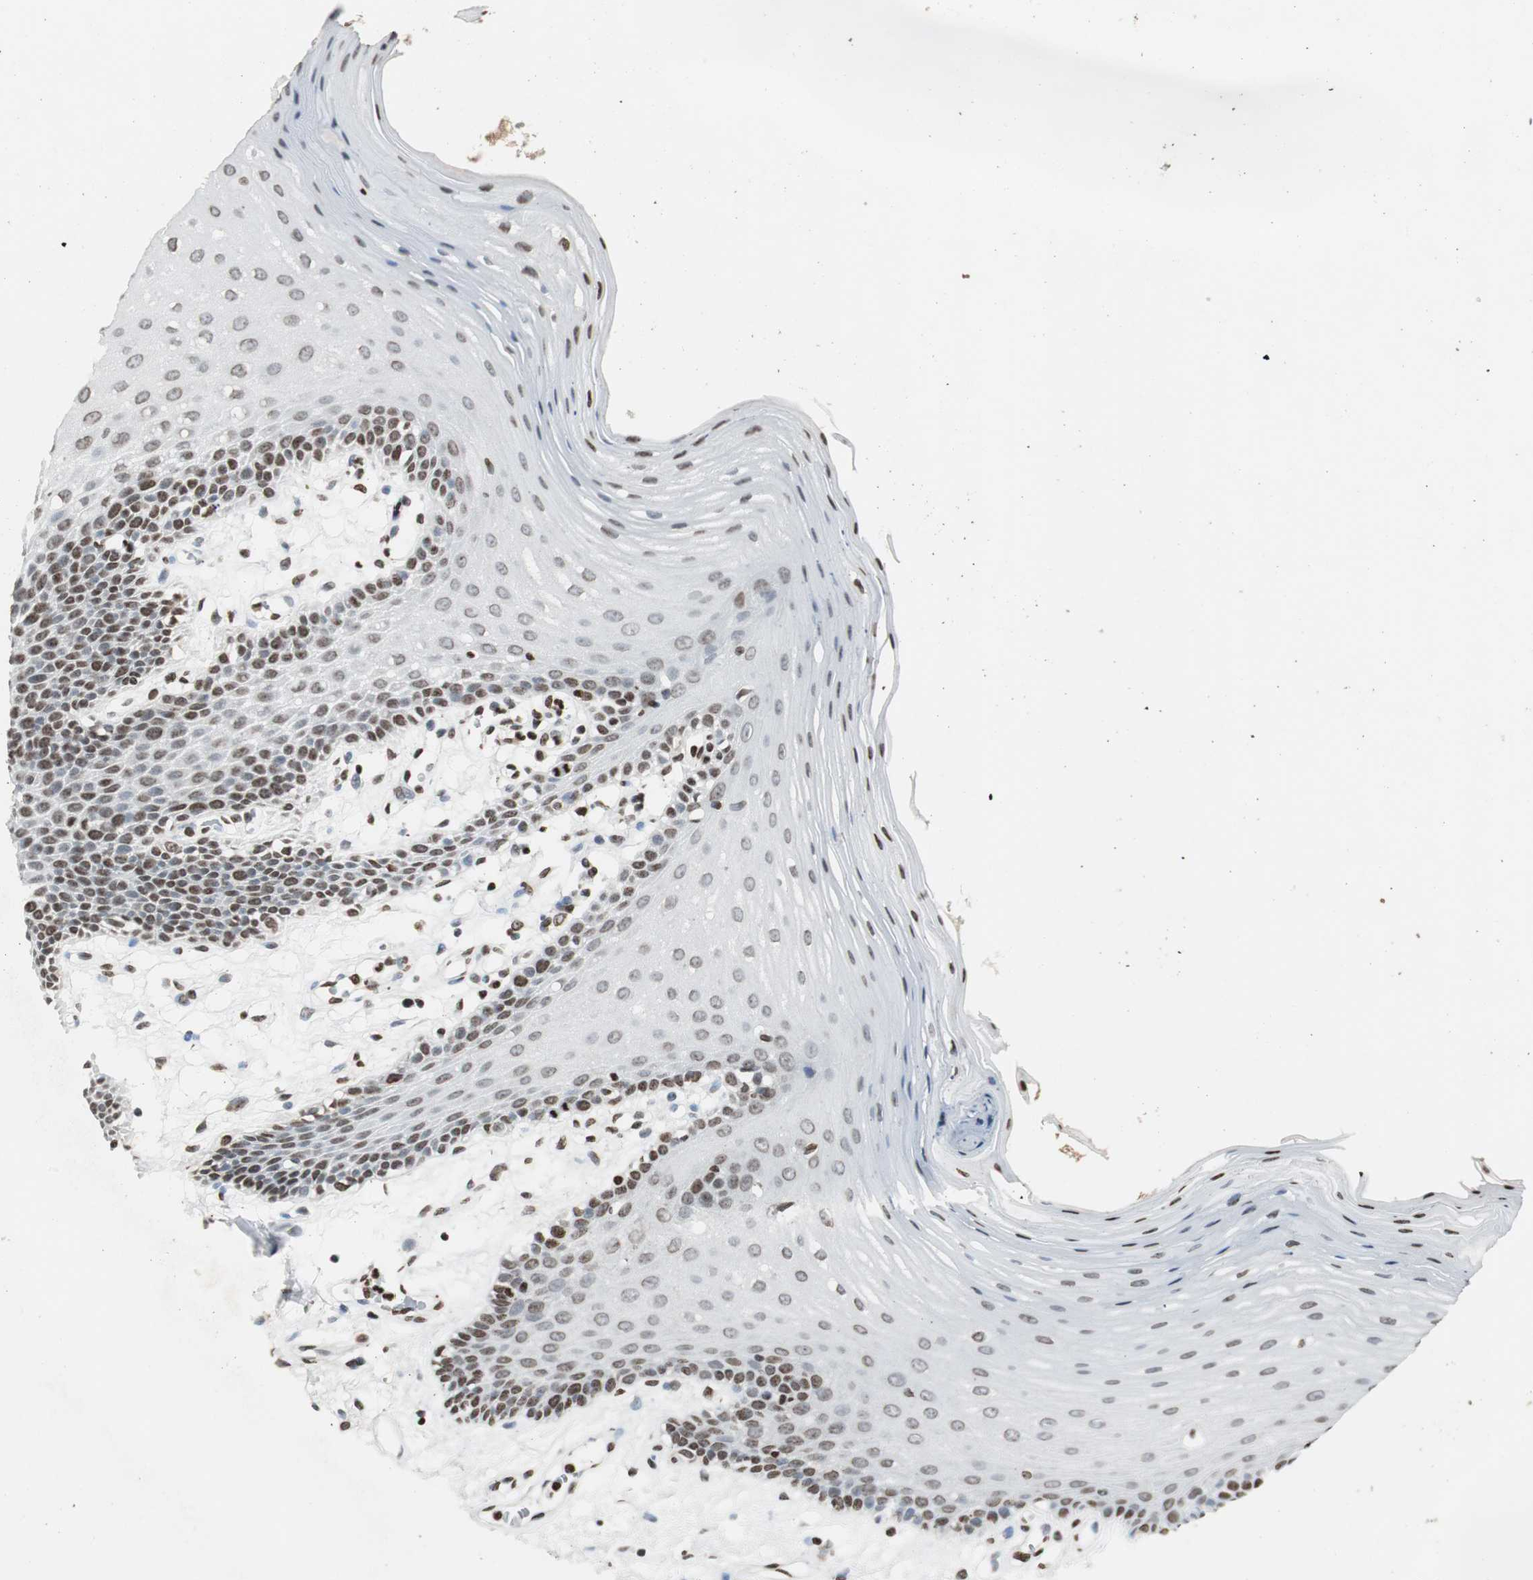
{"staining": {"intensity": "strong", "quantity": ">75%", "location": "nuclear"}, "tissue": "oral mucosa", "cell_type": "Squamous epithelial cells", "image_type": "normal", "snomed": [{"axis": "morphology", "description": "Normal tissue, NOS"}, {"axis": "morphology", "description": "Squamous cell carcinoma, NOS"}, {"axis": "topography", "description": "Skeletal muscle"}, {"axis": "topography", "description": "Oral tissue"}, {"axis": "topography", "description": "Head-Neck"}], "caption": "Immunohistochemical staining of normal human oral mucosa shows >75% levels of strong nuclear protein expression in approximately >75% of squamous epithelial cells. Using DAB (brown) and hematoxylin (blue) stains, captured at high magnification using brightfield microscopy.", "gene": "PAXIP1", "patient": {"sex": "male", "age": 71}}